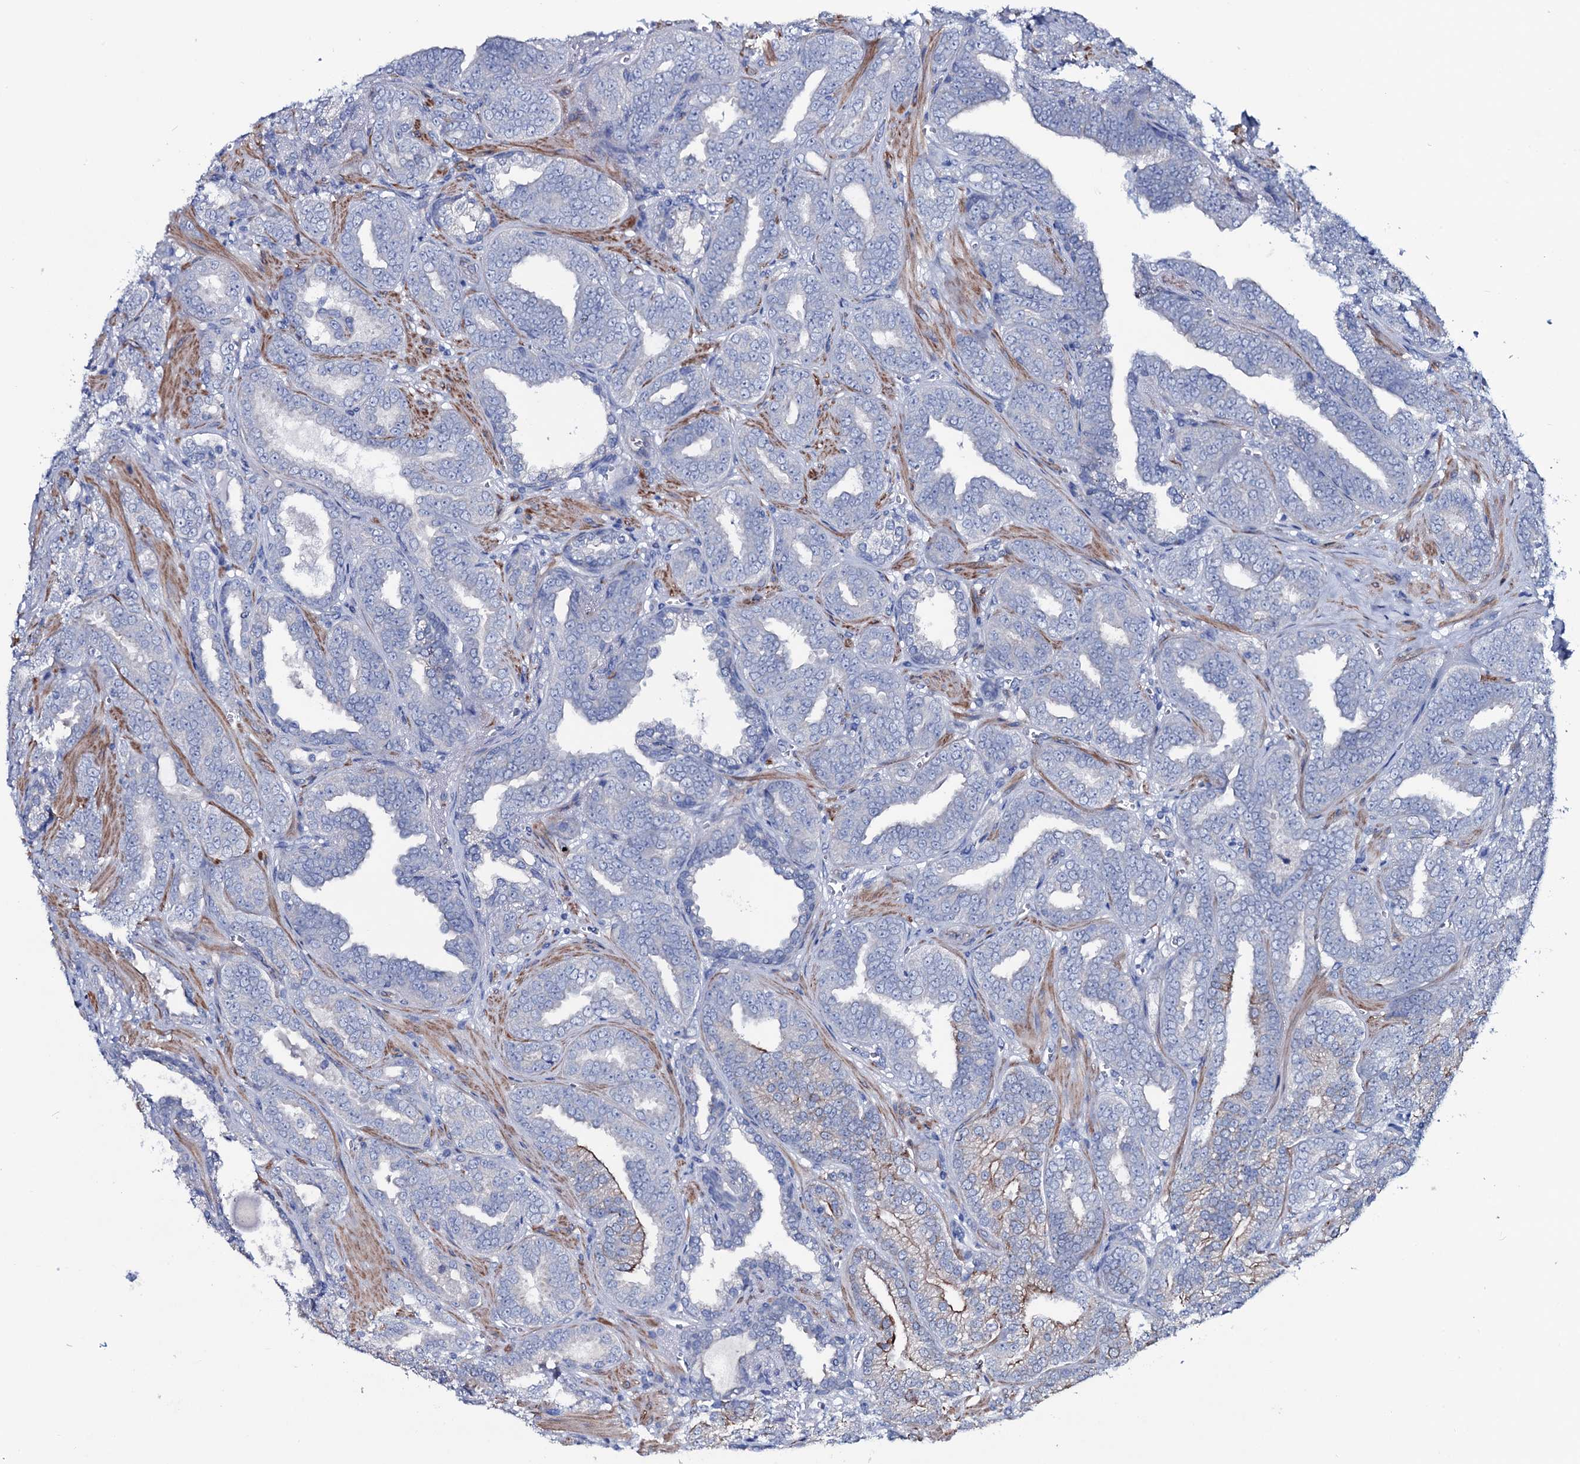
{"staining": {"intensity": "negative", "quantity": "none", "location": "none"}, "tissue": "prostate cancer", "cell_type": "Tumor cells", "image_type": "cancer", "snomed": [{"axis": "morphology", "description": "Adenocarcinoma, High grade"}, {"axis": "topography", "description": "Prostate and seminal vesicle, NOS"}], "caption": "Immunohistochemical staining of high-grade adenocarcinoma (prostate) displays no significant expression in tumor cells.", "gene": "GYS2", "patient": {"sex": "male", "age": 67}}